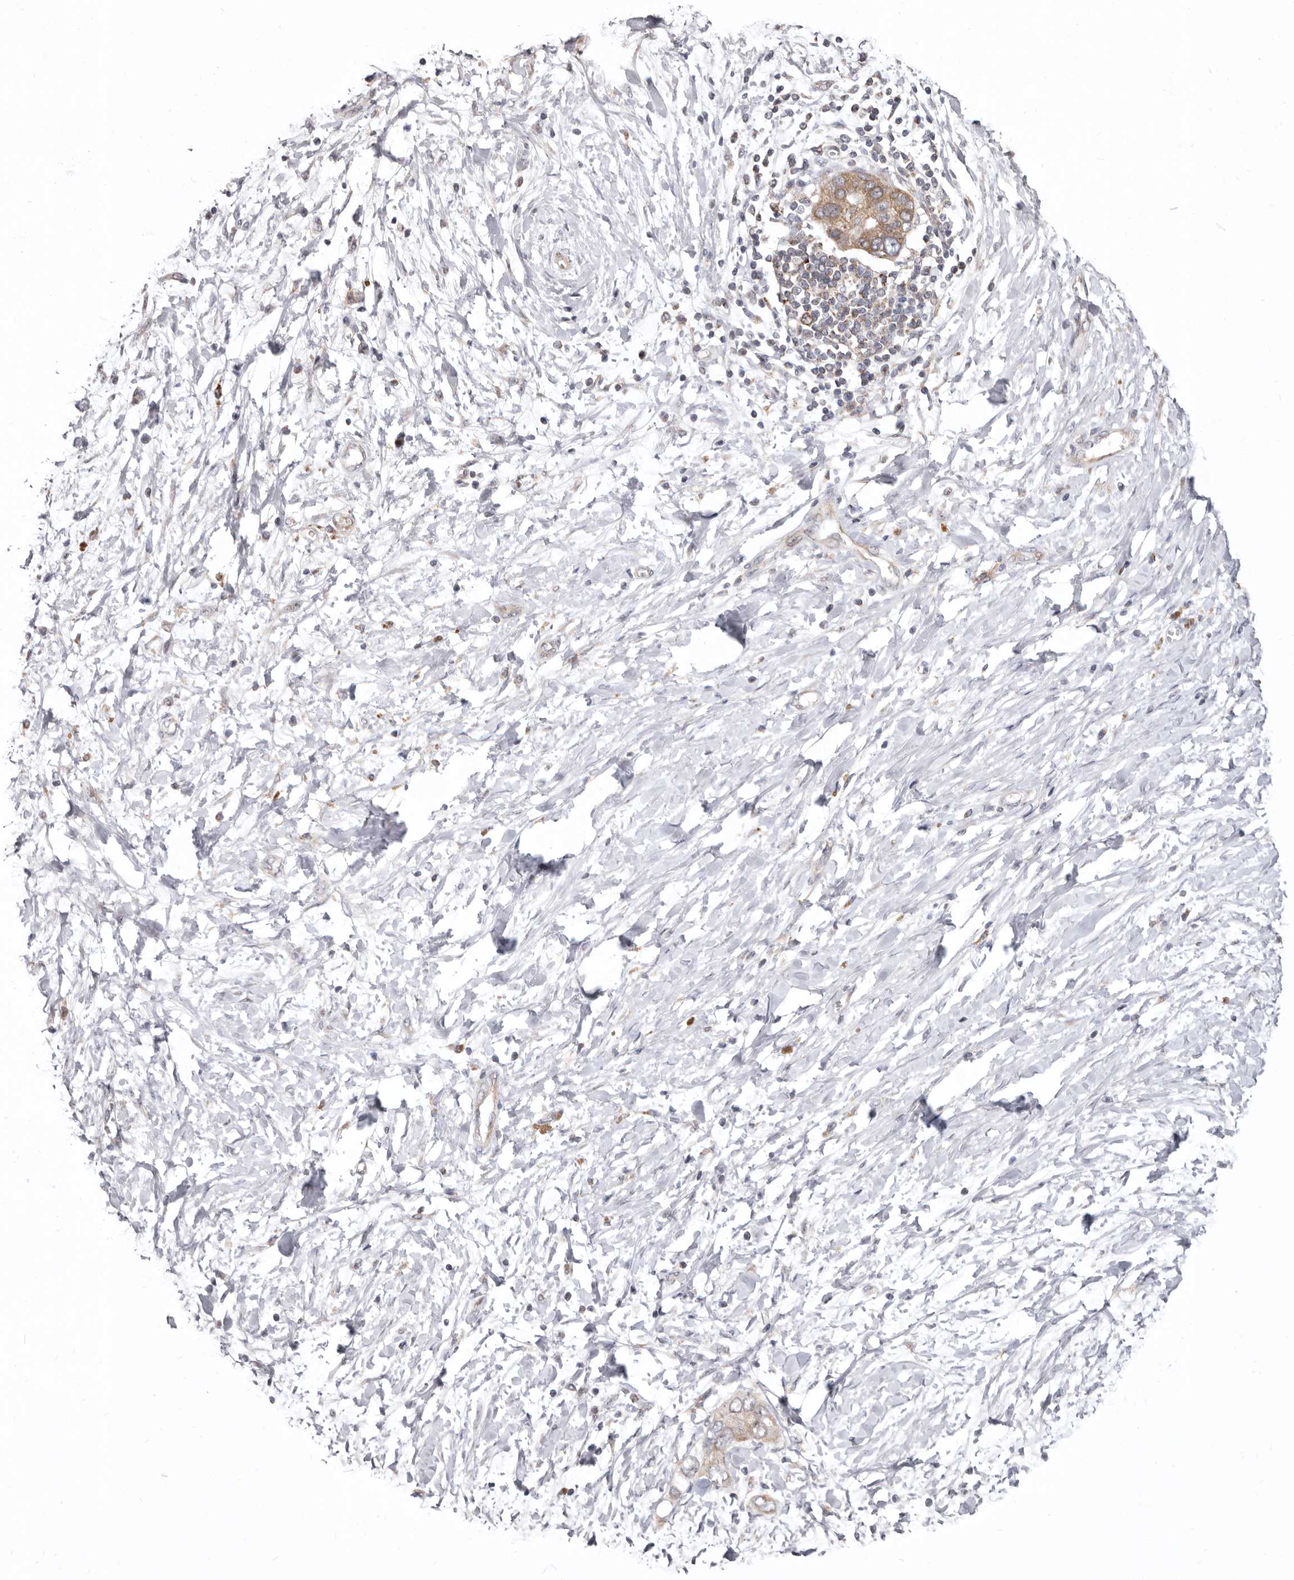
{"staining": {"intensity": "weak", "quantity": ">75%", "location": "cytoplasmic/membranous"}, "tissue": "pancreatic cancer", "cell_type": "Tumor cells", "image_type": "cancer", "snomed": [{"axis": "morphology", "description": "Normal tissue, NOS"}, {"axis": "morphology", "description": "Adenocarcinoma, NOS"}, {"axis": "topography", "description": "Pancreas"}, {"axis": "topography", "description": "Peripheral nerve tissue"}], "caption": "An image showing weak cytoplasmic/membranous positivity in about >75% of tumor cells in pancreatic adenocarcinoma, as visualized by brown immunohistochemical staining.", "gene": "SMC4", "patient": {"sex": "male", "age": 59}}